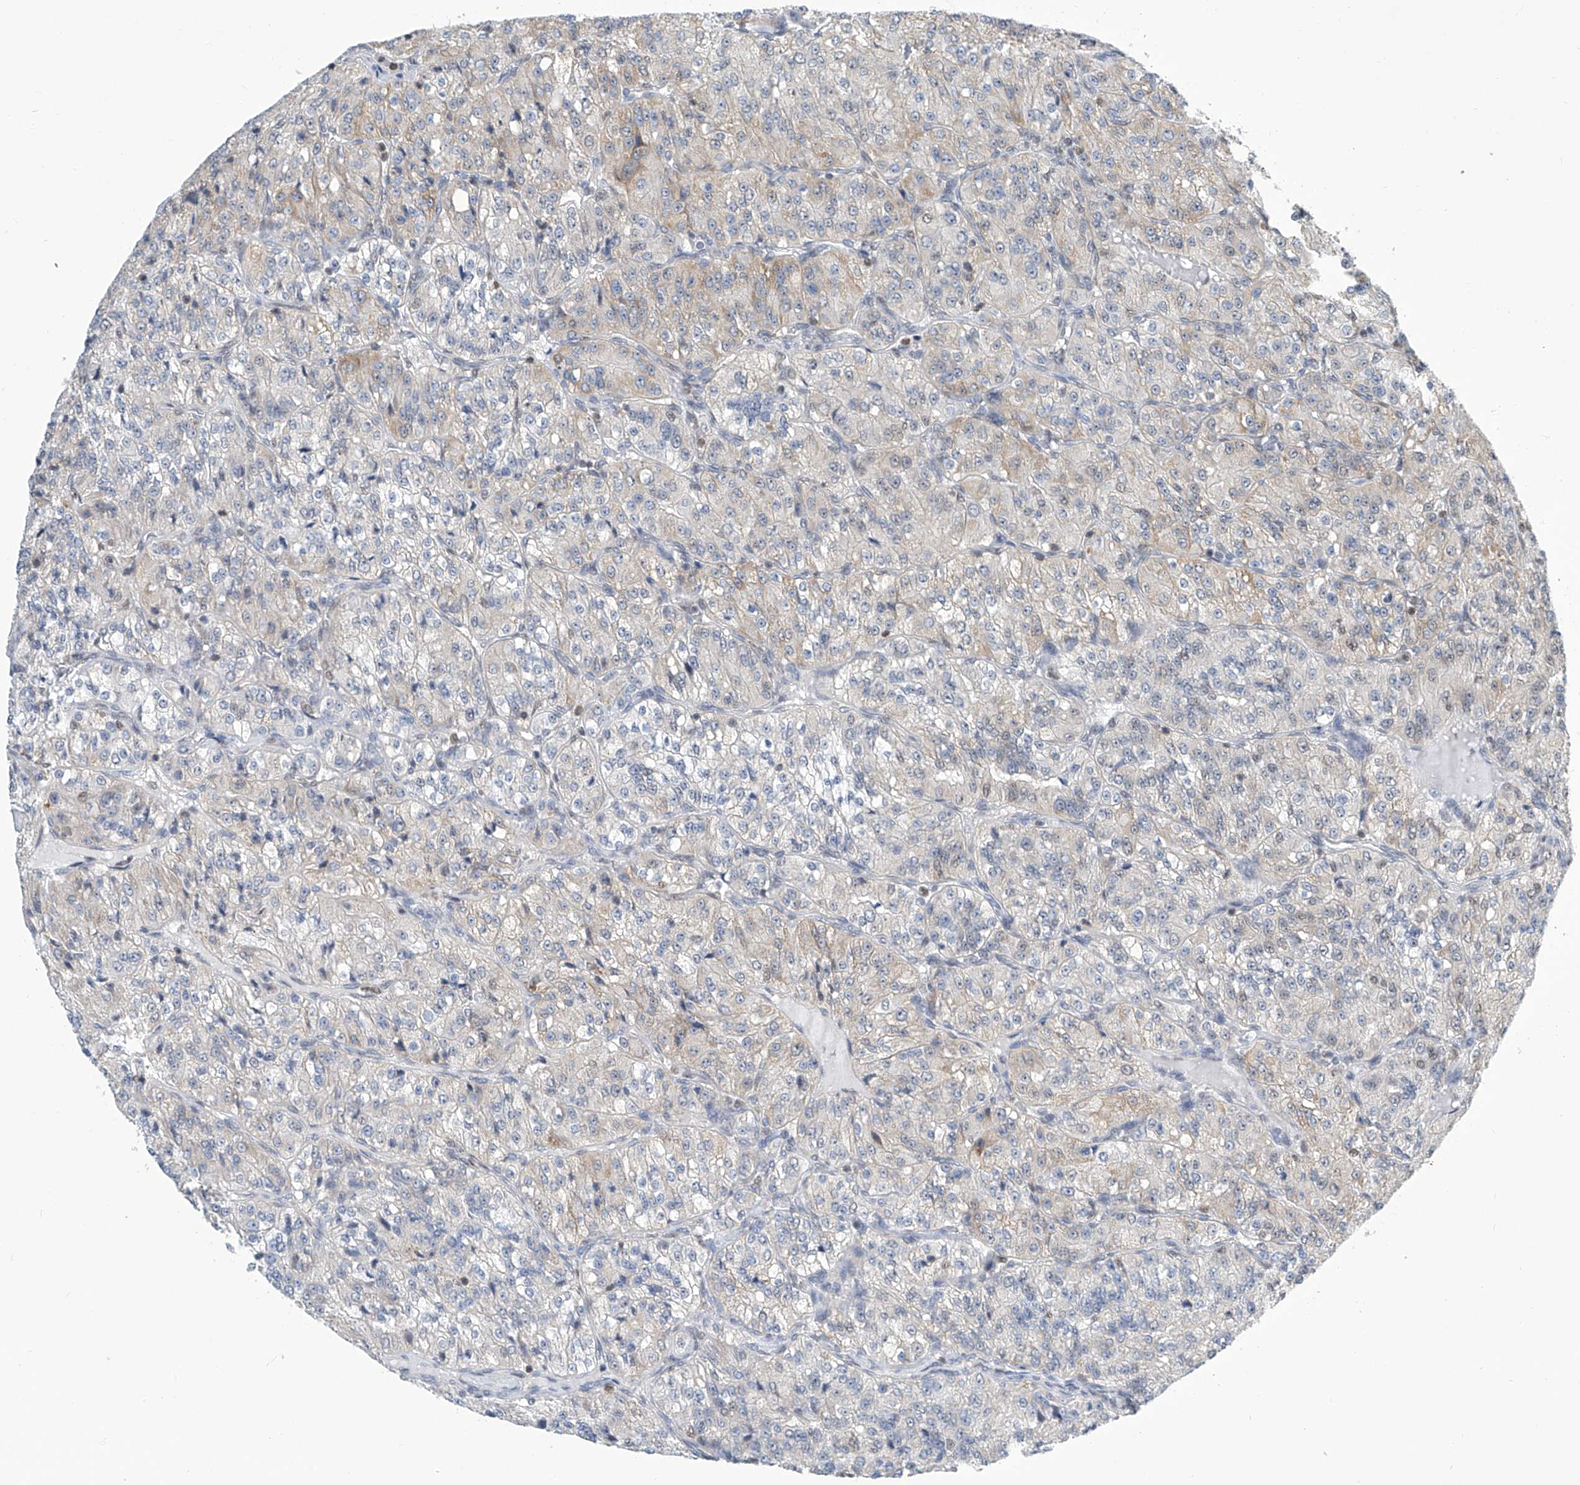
{"staining": {"intensity": "negative", "quantity": "none", "location": "none"}, "tissue": "renal cancer", "cell_type": "Tumor cells", "image_type": "cancer", "snomed": [{"axis": "morphology", "description": "Adenocarcinoma, NOS"}, {"axis": "topography", "description": "Kidney"}], "caption": "Immunohistochemistry photomicrograph of neoplastic tissue: human renal cancer stained with DAB demonstrates no significant protein staining in tumor cells.", "gene": "SREBF2", "patient": {"sex": "female", "age": 63}}